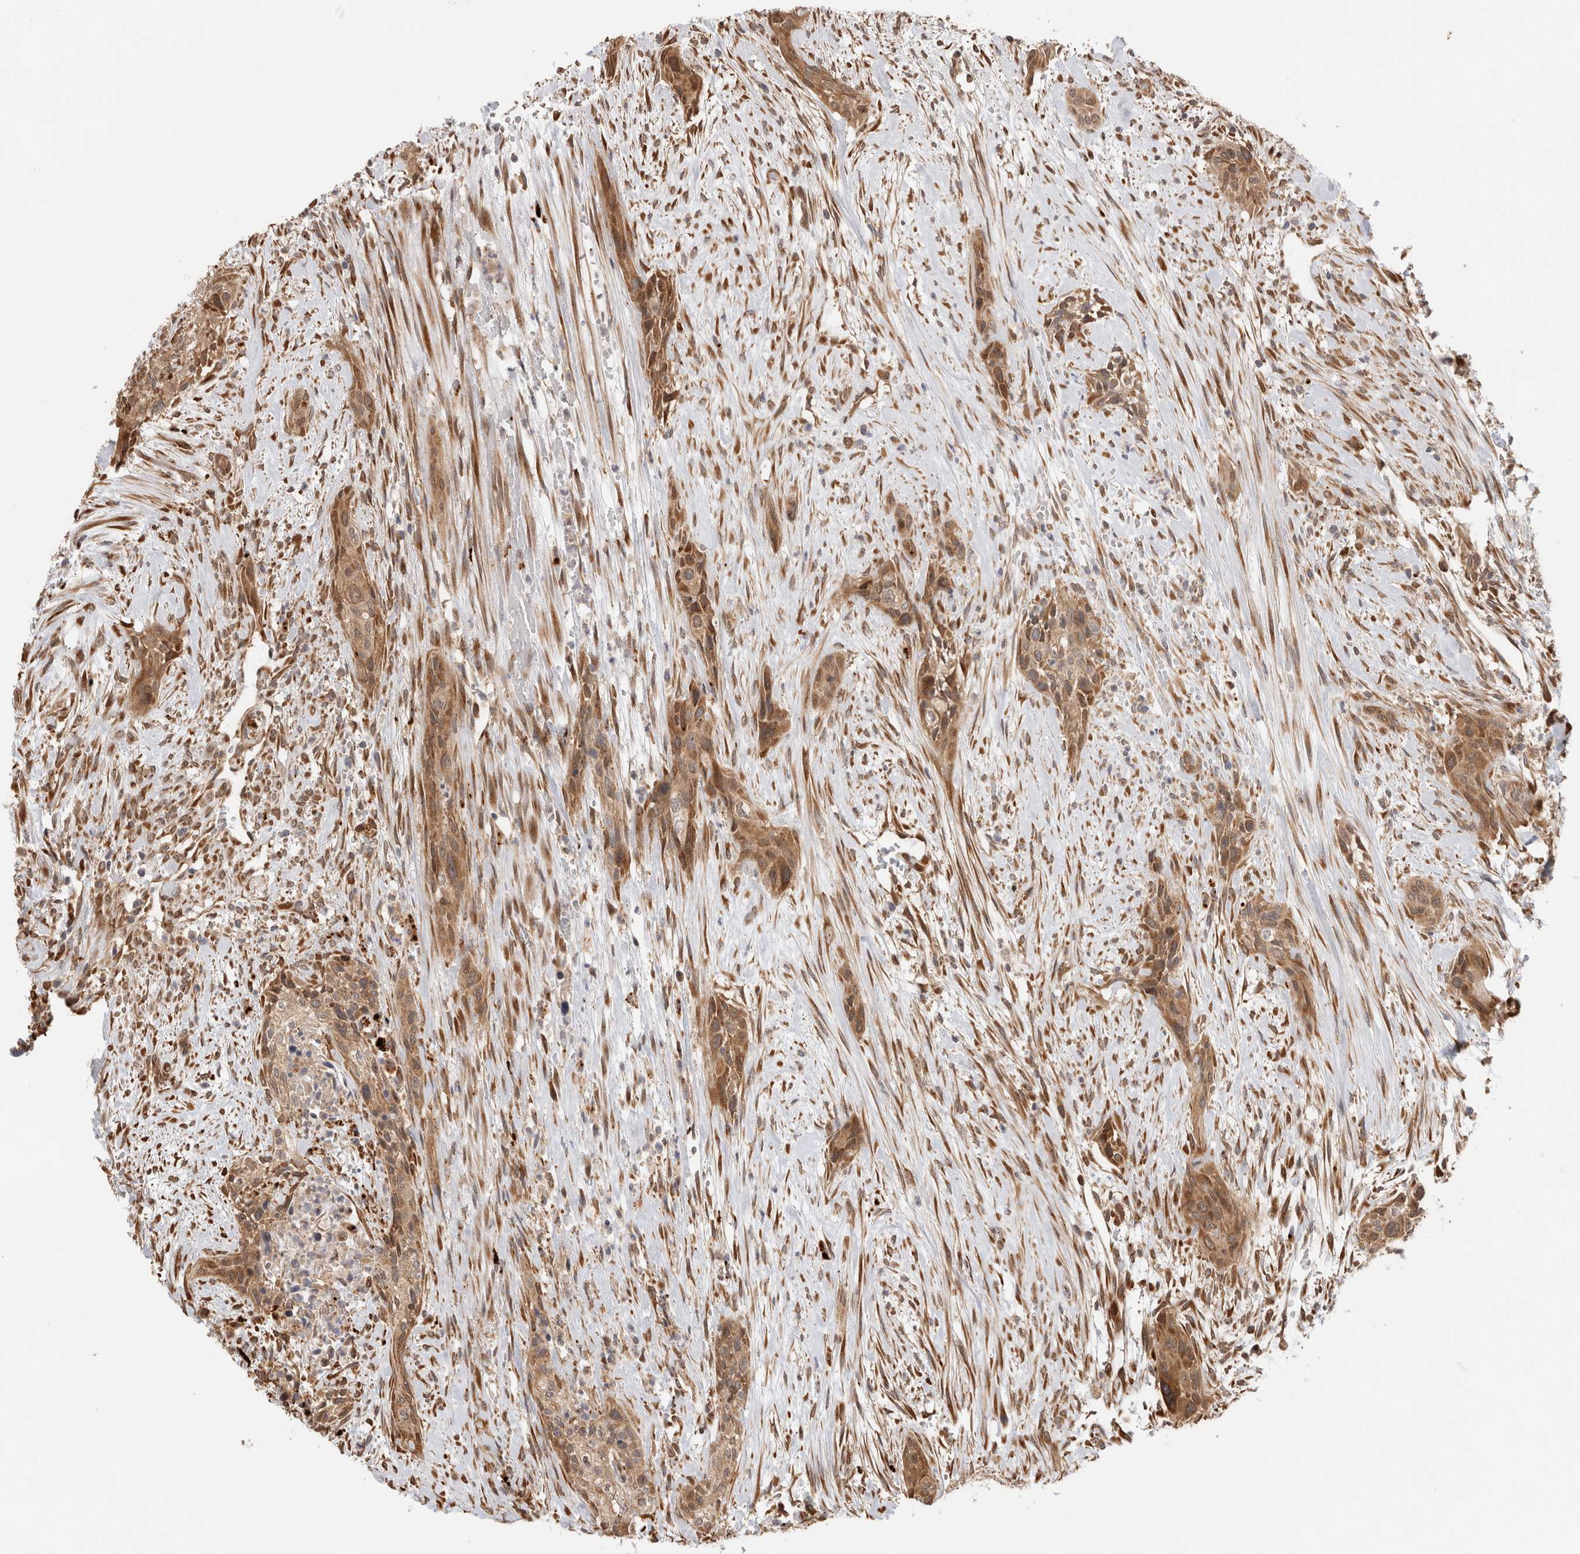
{"staining": {"intensity": "moderate", "quantity": ">75%", "location": "cytoplasmic/membranous"}, "tissue": "urothelial cancer", "cell_type": "Tumor cells", "image_type": "cancer", "snomed": [{"axis": "morphology", "description": "Urothelial carcinoma, High grade"}, {"axis": "topography", "description": "Urinary bladder"}], "caption": "Immunohistochemical staining of human urothelial cancer displays medium levels of moderate cytoplasmic/membranous protein expression in approximately >75% of tumor cells. The staining was performed using DAB, with brown indicating positive protein expression. Nuclei are stained blue with hematoxylin.", "gene": "ACTL9", "patient": {"sex": "male", "age": 35}}